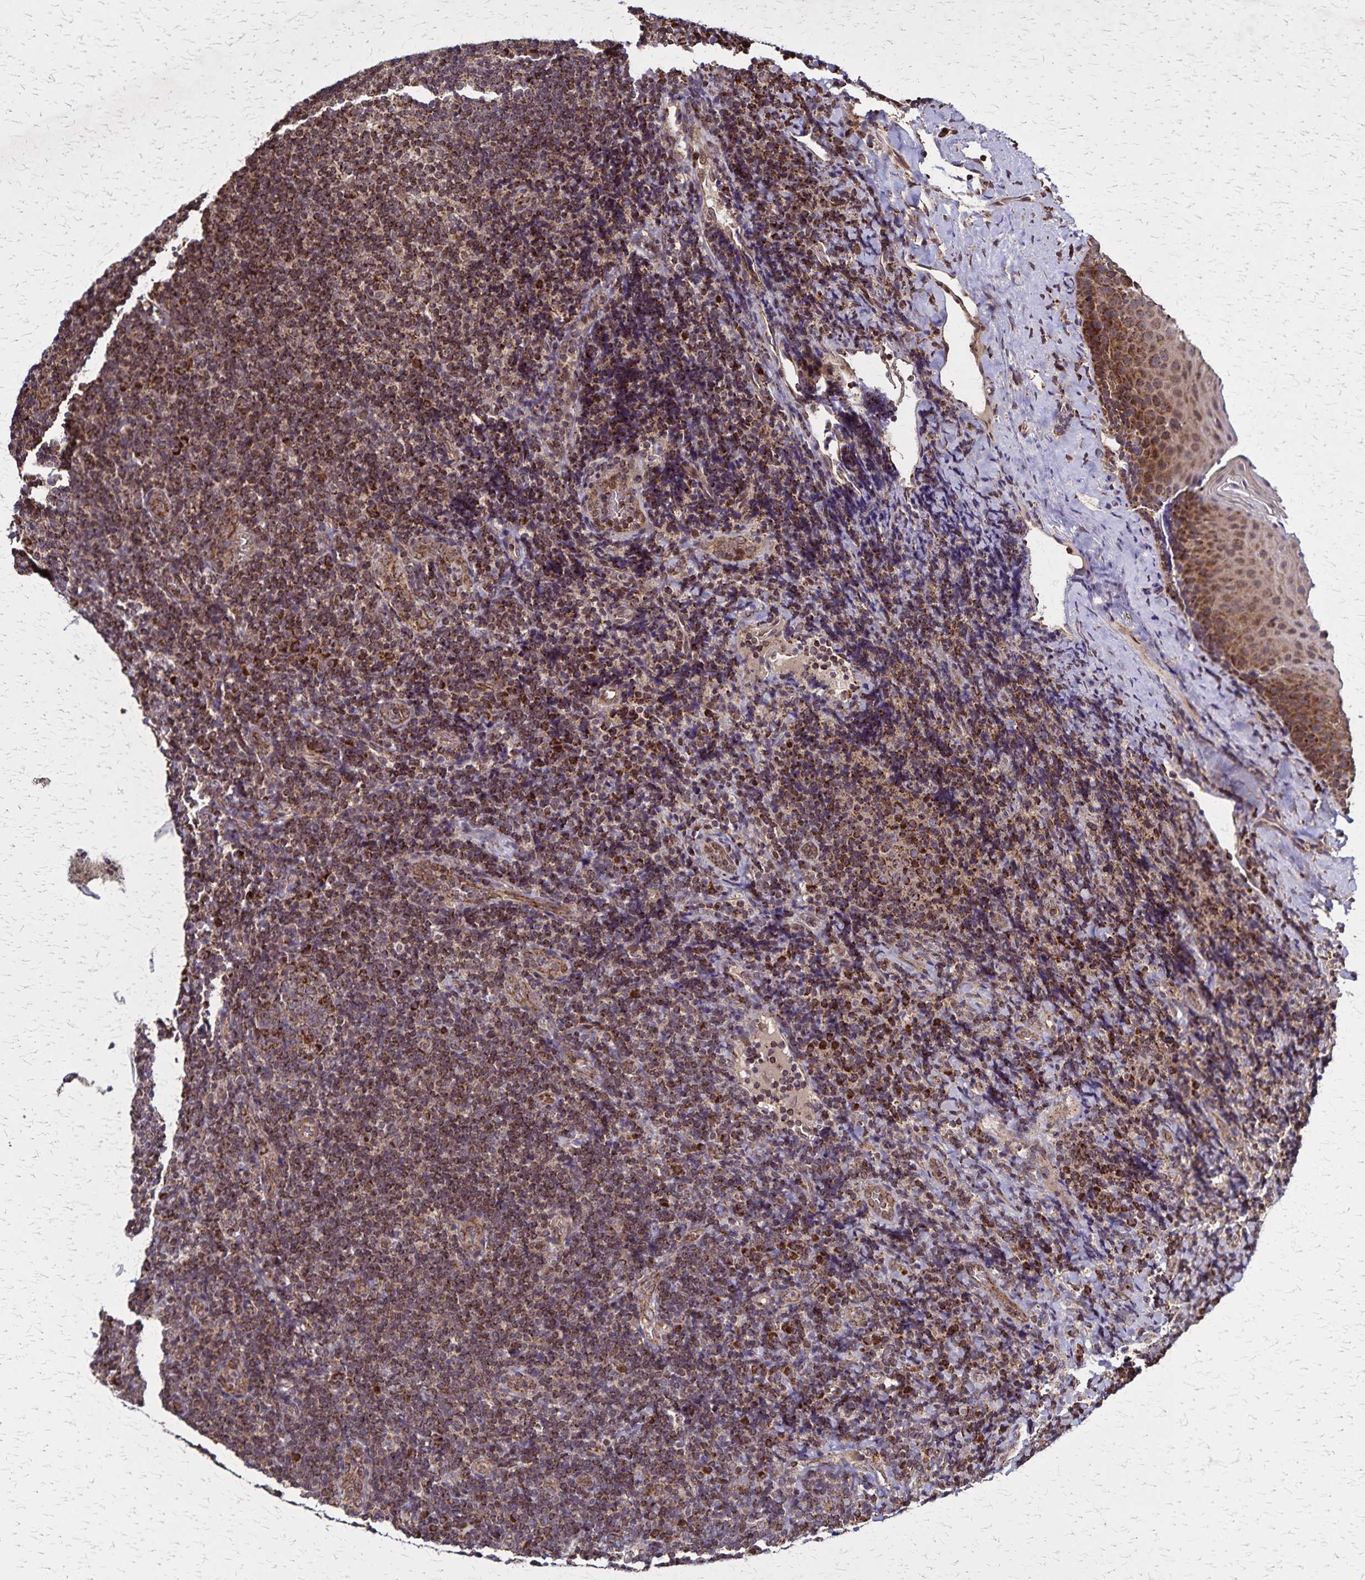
{"staining": {"intensity": "moderate", "quantity": ">75%", "location": "cytoplasmic/membranous"}, "tissue": "tonsil", "cell_type": "Germinal center cells", "image_type": "normal", "snomed": [{"axis": "morphology", "description": "Normal tissue, NOS"}, {"axis": "topography", "description": "Tonsil"}], "caption": "Tonsil stained with DAB (3,3'-diaminobenzidine) immunohistochemistry demonstrates medium levels of moderate cytoplasmic/membranous expression in approximately >75% of germinal center cells. The protein of interest is shown in brown color, while the nuclei are stained blue.", "gene": "NFS1", "patient": {"sex": "male", "age": 17}}